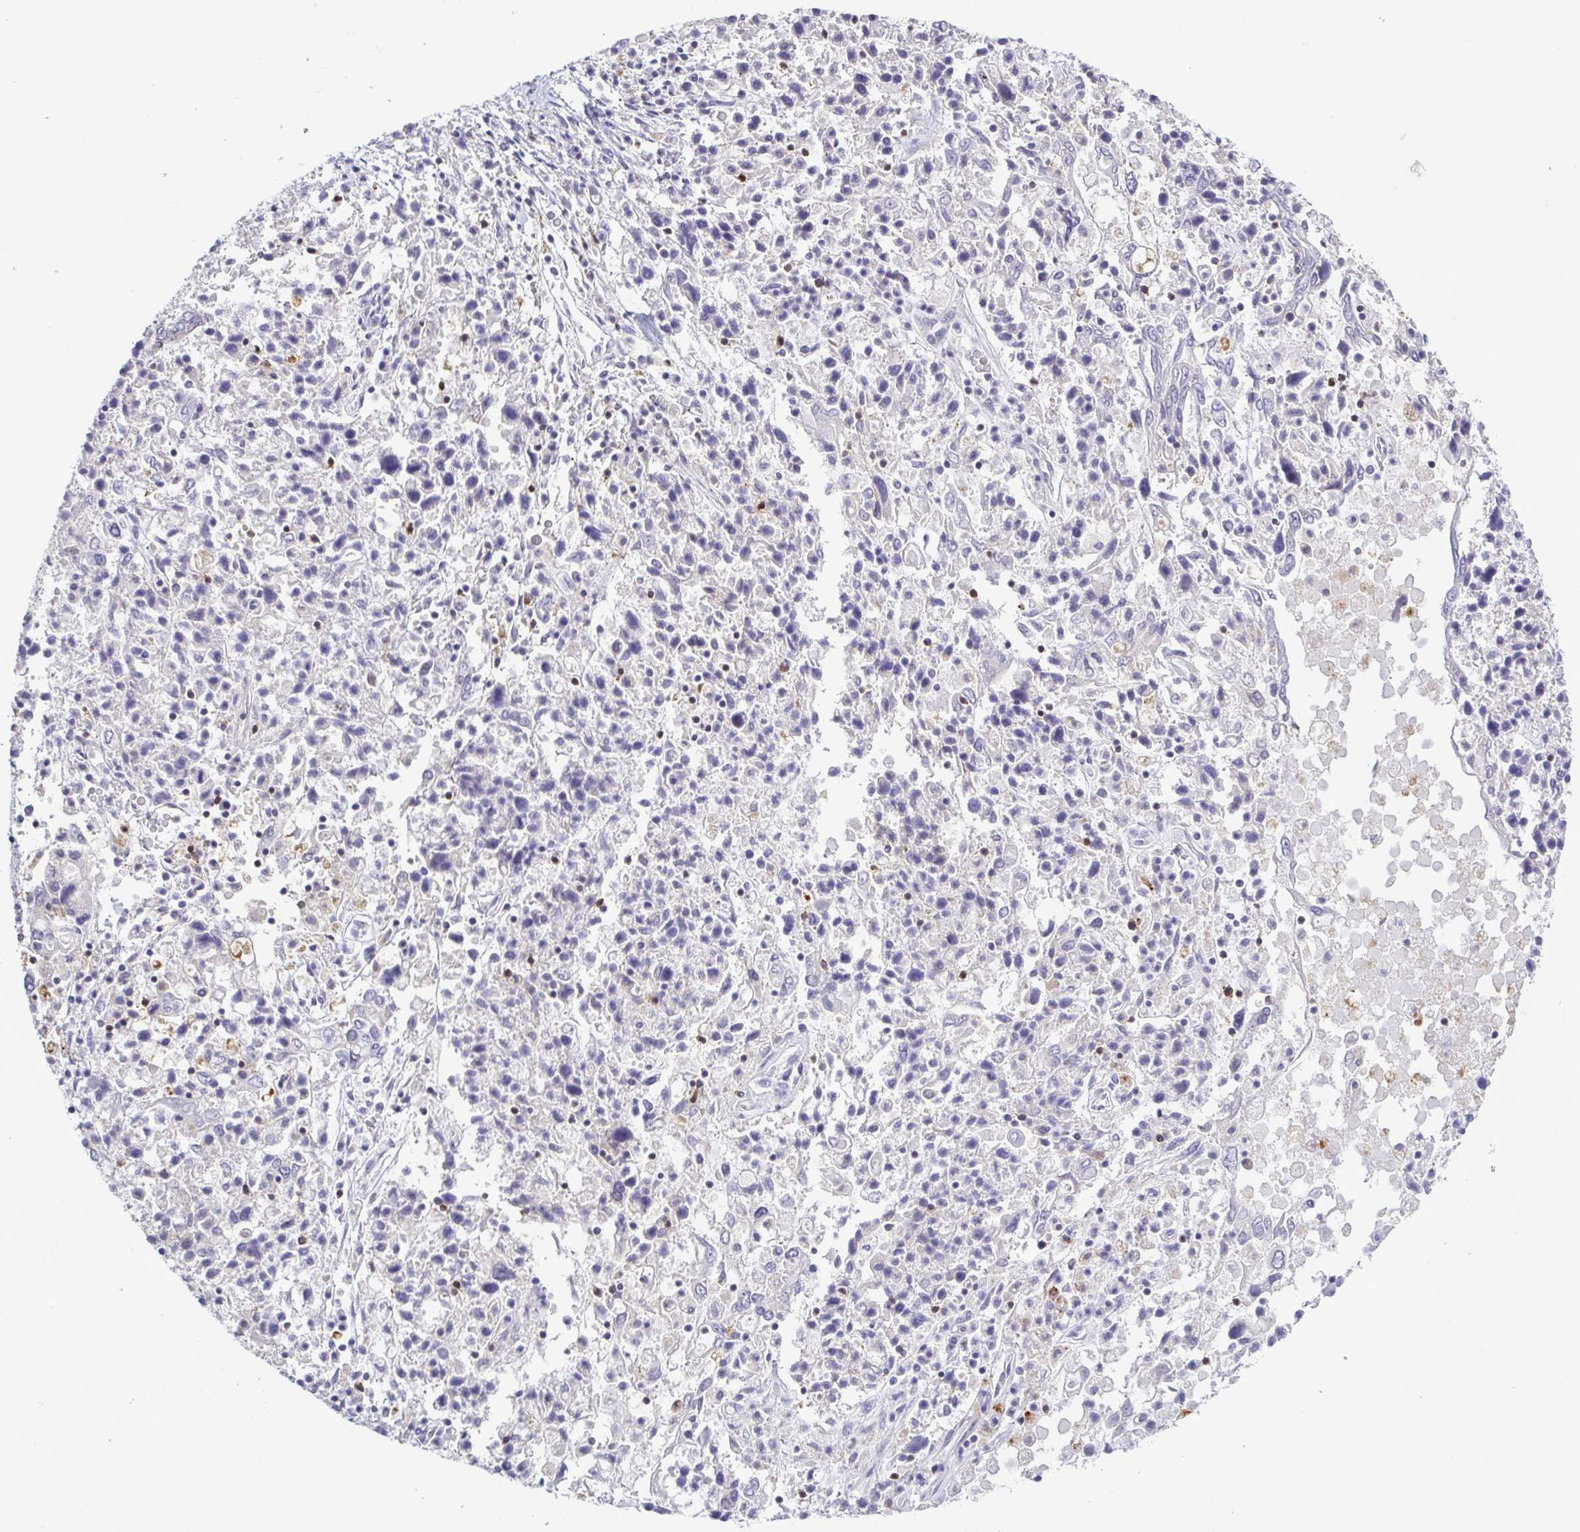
{"staining": {"intensity": "negative", "quantity": "none", "location": "none"}, "tissue": "ovarian cancer", "cell_type": "Tumor cells", "image_type": "cancer", "snomed": [{"axis": "morphology", "description": "Carcinoma, endometroid"}, {"axis": "topography", "description": "Ovary"}], "caption": "This micrograph is of endometroid carcinoma (ovarian) stained with IHC to label a protein in brown with the nuclei are counter-stained blue. There is no staining in tumor cells.", "gene": "PGLYRP1", "patient": {"sex": "female", "age": 62}}